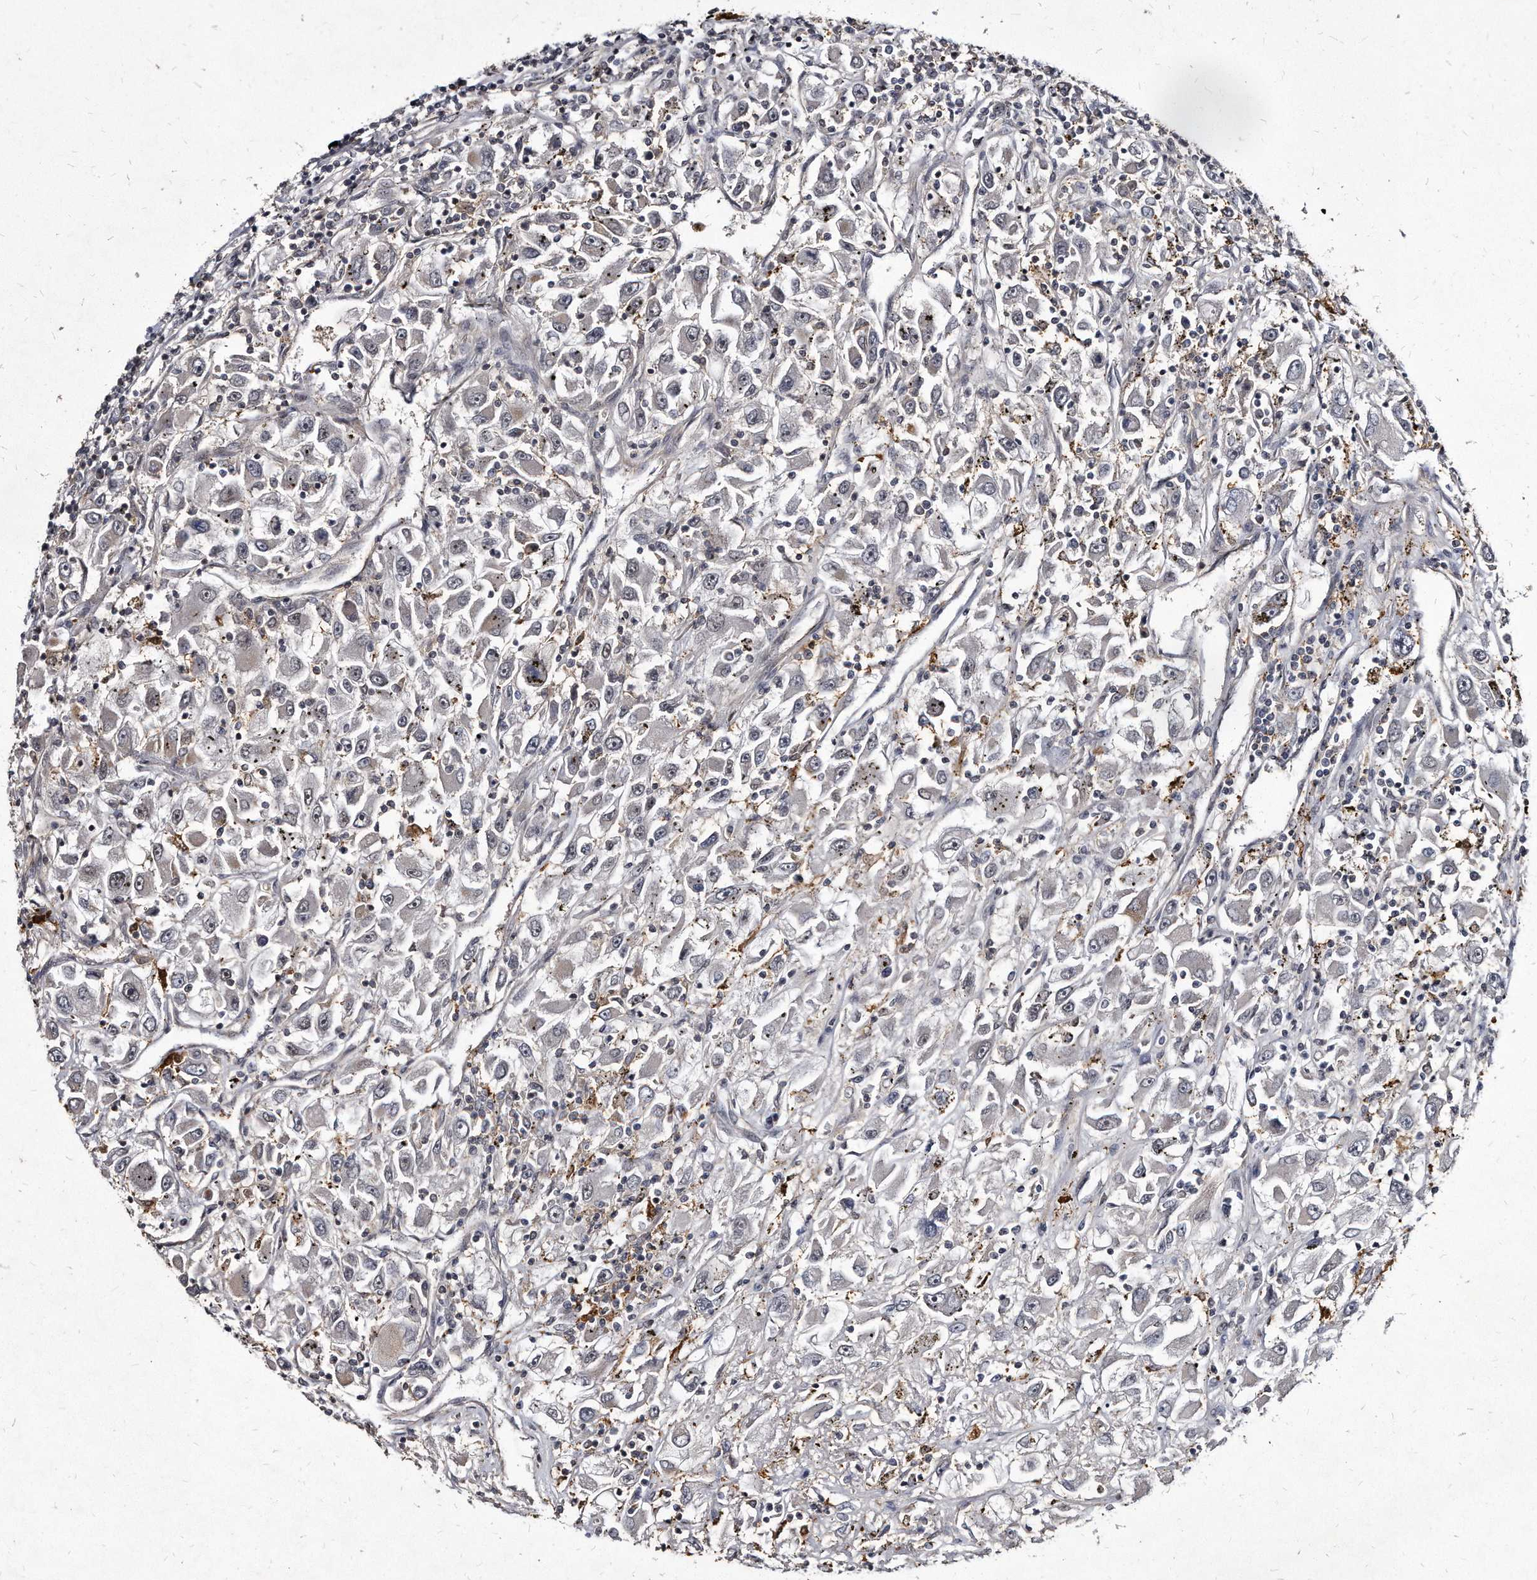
{"staining": {"intensity": "negative", "quantity": "none", "location": "none"}, "tissue": "renal cancer", "cell_type": "Tumor cells", "image_type": "cancer", "snomed": [{"axis": "morphology", "description": "Adenocarcinoma, NOS"}, {"axis": "topography", "description": "Kidney"}], "caption": "IHC of adenocarcinoma (renal) exhibits no expression in tumor cells. The staining is performed using DAB brown chromogen with nuclei counter-stained in using hematoxylin.", "gene": "KLHDC3", "patient": {"sex": "female", "age": 52}}